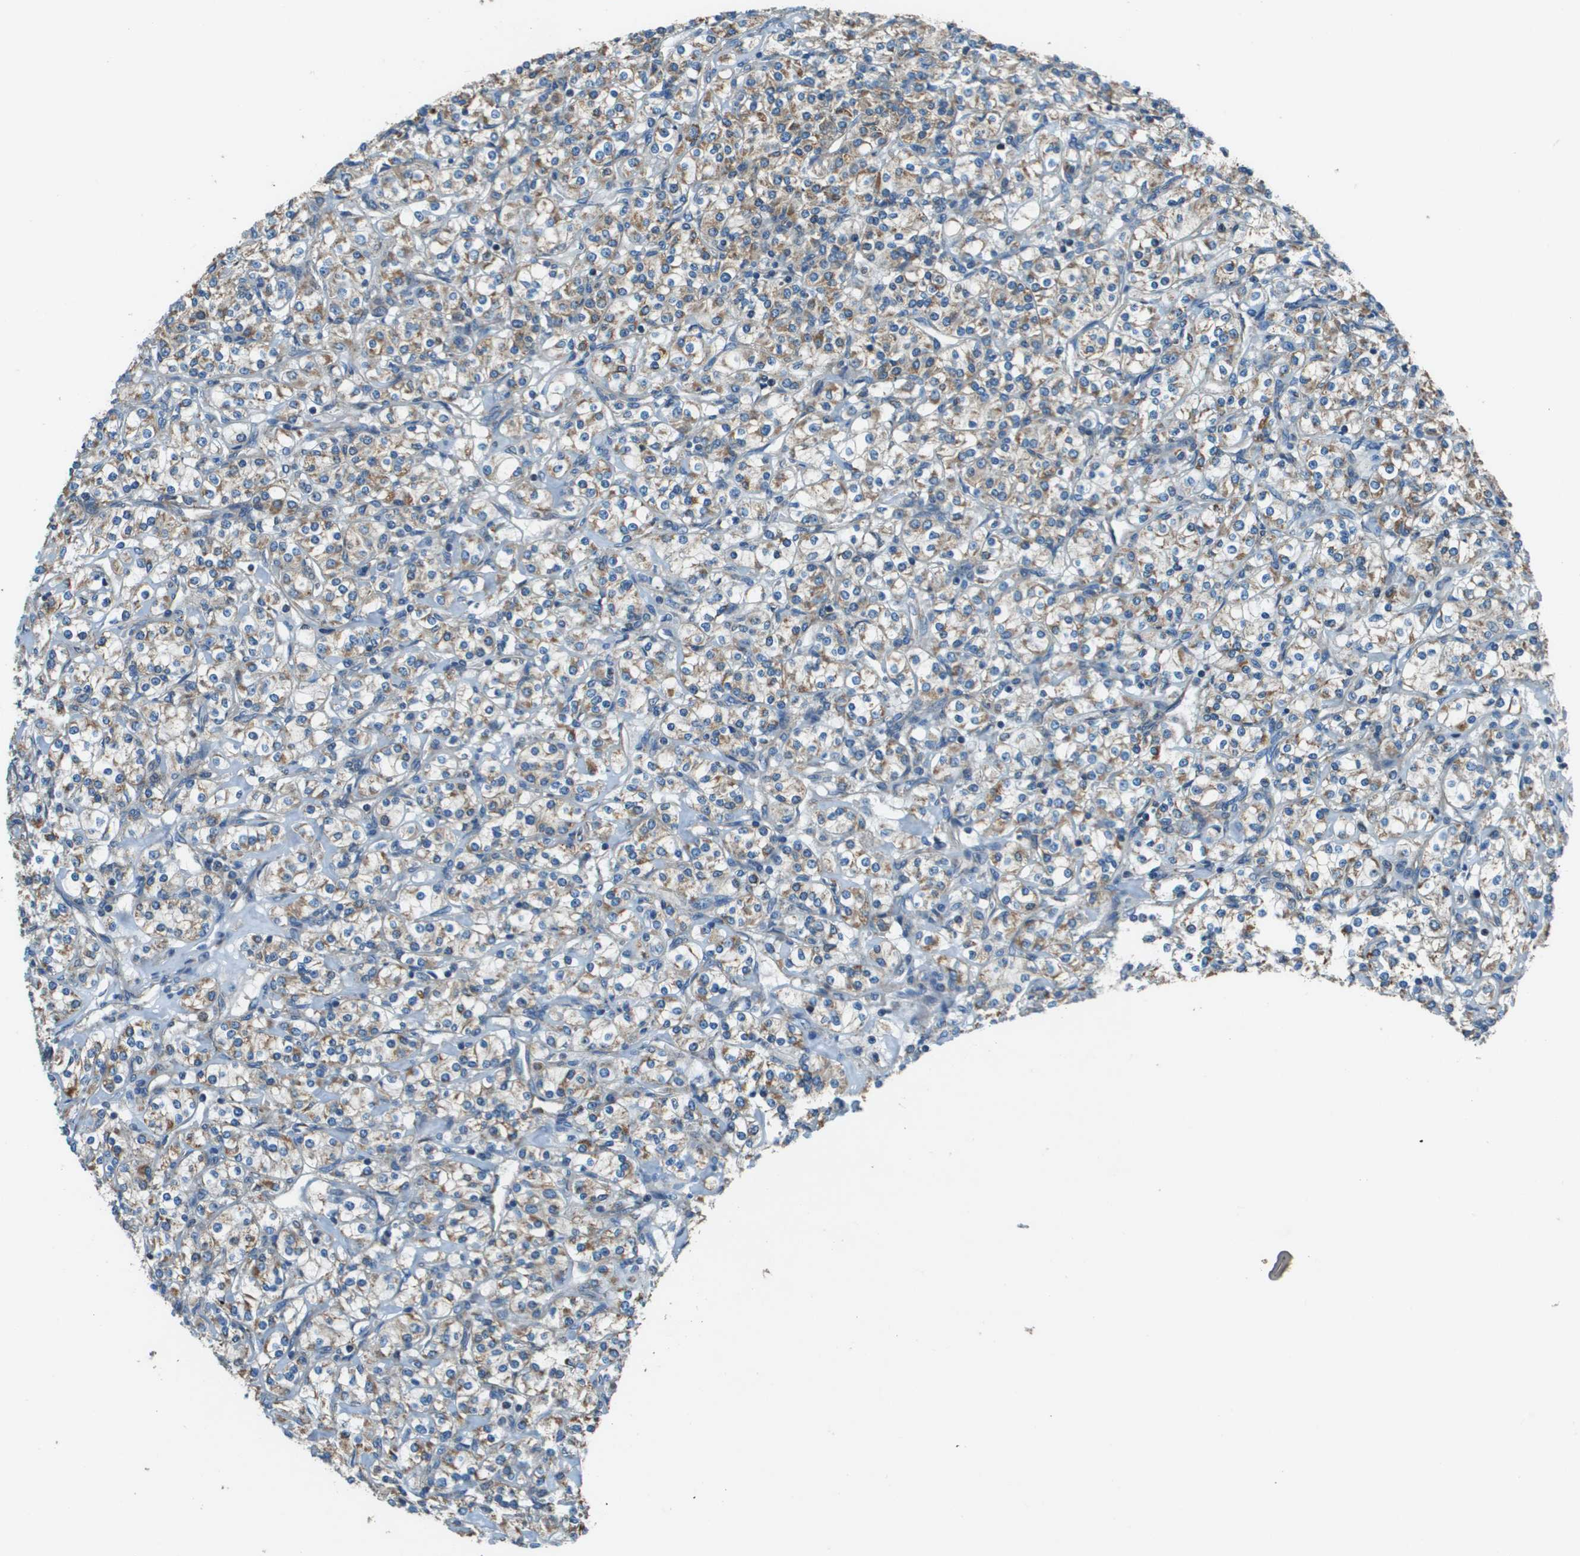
{"staining": {"intensity": "weak", "quantity": "25%-75%", "location": "cytoplasmic/membranous"}, "tissue": "renal cancer", "cell_type": "Tumor cells", "image_type": "cancer", "snomed": [{"axis": "morphology", "description": "Adenocarcinoma, NOS"}, {"axis": "topography", "description": "Kidney"}], "caption": "Renal adenocarcinoma stained with a brown dye demonstrates weak cytoplasmic/membranous positive positivity in approximately 25%-75% of tumor cells.", "gene": "TMEM51", "patient": {"sex": "male", "age": 77}}